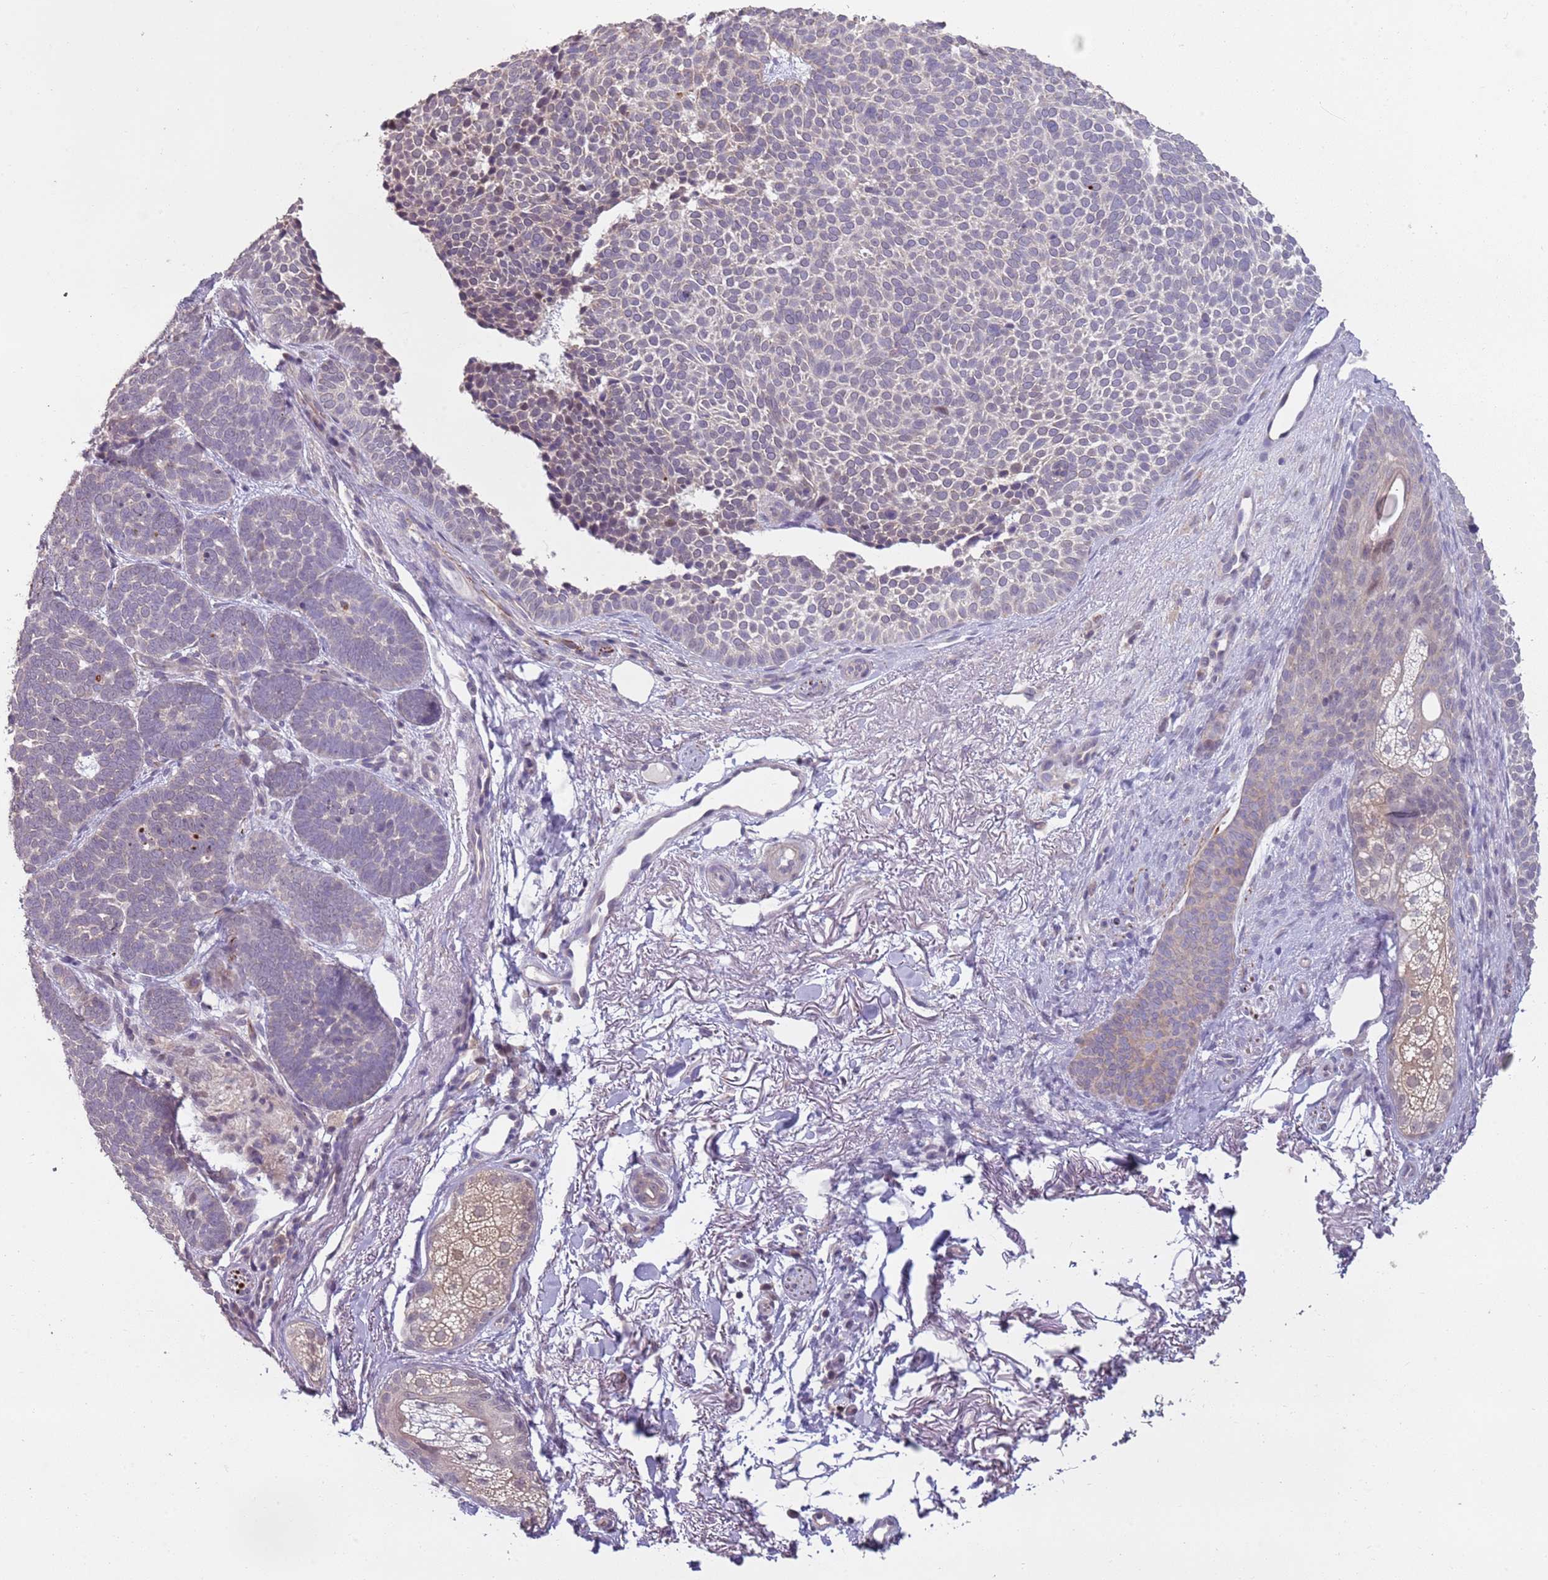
{"staining": {"intensity": "negative", "quantity": "none", "location": "none"}, "tissue": "skin cancer", "cell_type": "Tumor cells", "image_type": "cancer", "snomed": [{"axis": "morphology", "description": "Basal cell carcinoma"}, {"axis": "topography", "description": "Skin"}], "caption": "Tumor cells are negative for protein expression in human skin basal cell carcinoma.", "gene": "TEKT4", "patient": {"sex": "female", "age": 77}}